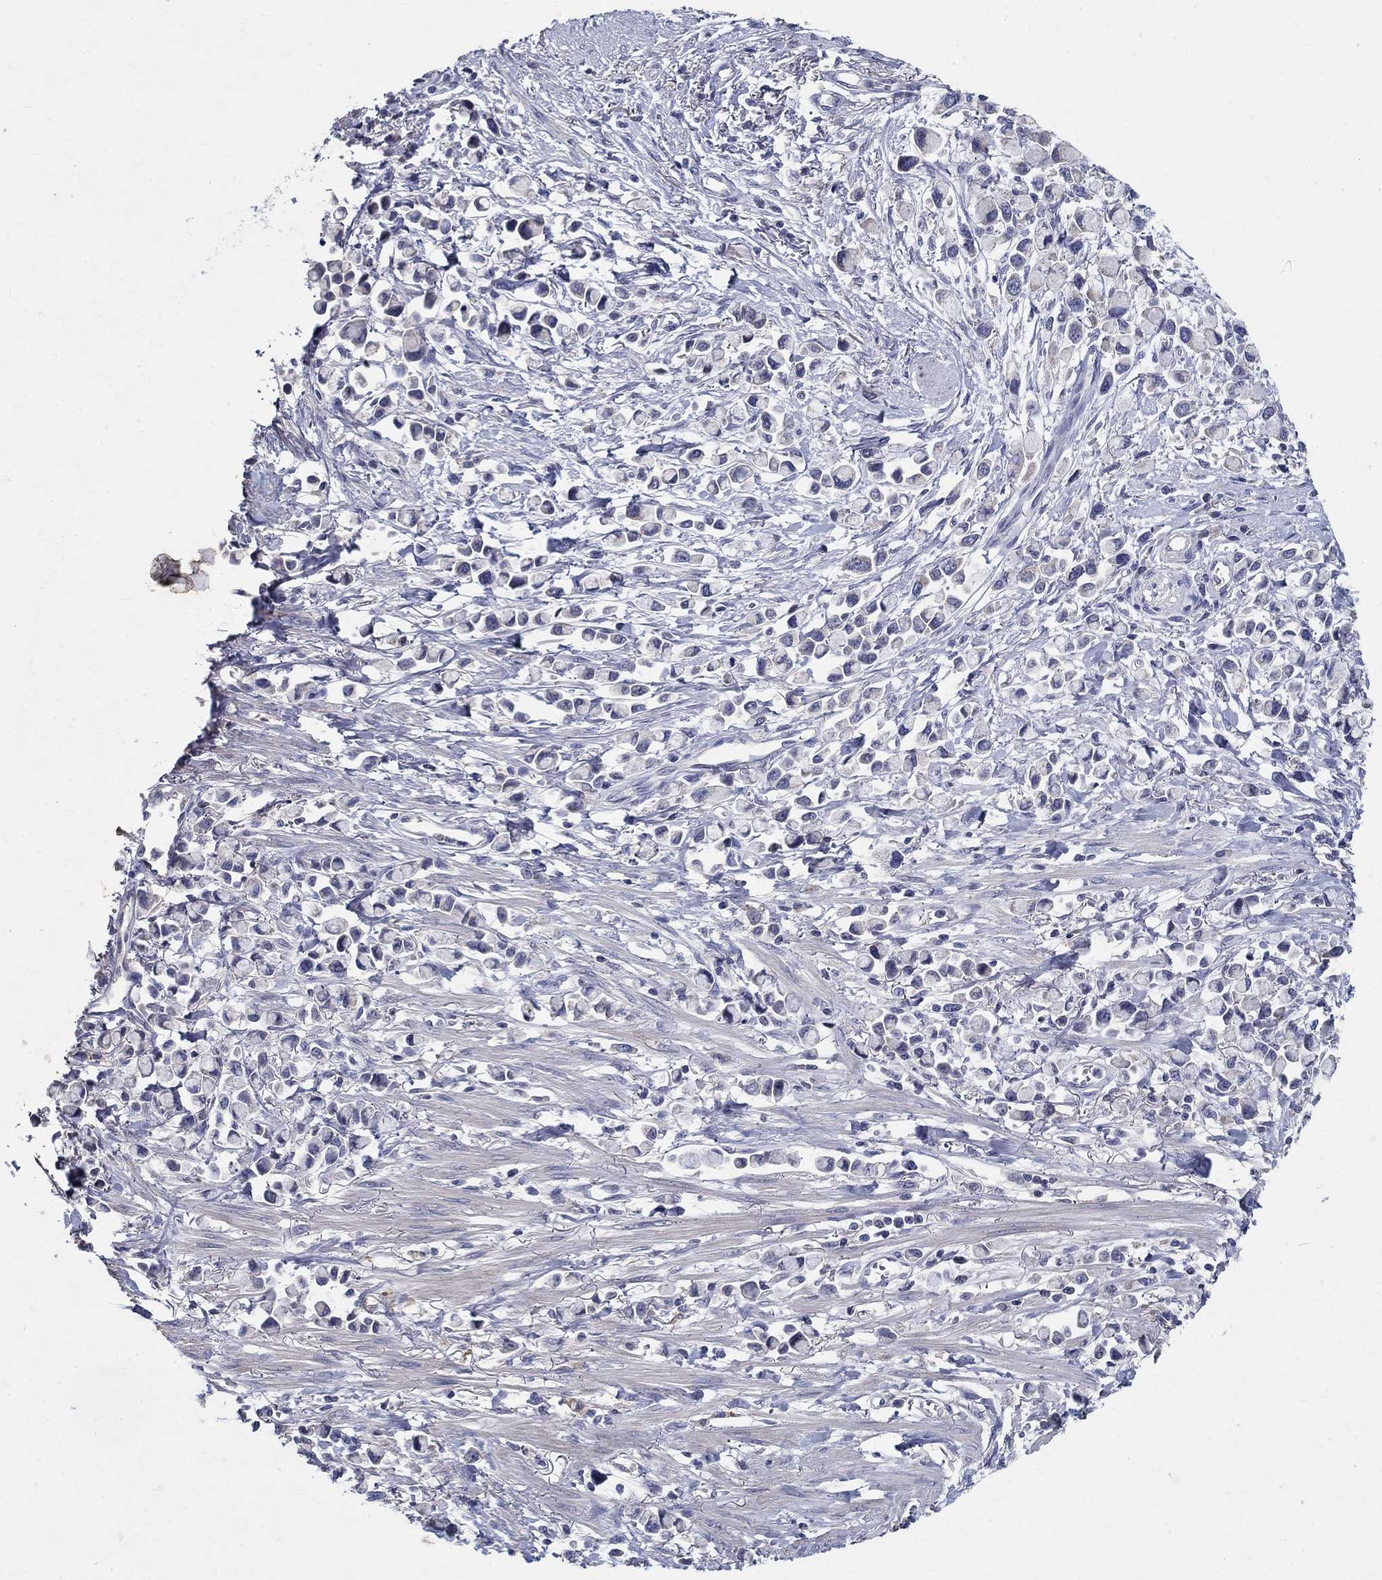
{"staining": {"intensity": "negative", "quantity": "none", "location": "none"}, "tissue": "stomach cancer", "cell_type": "Tumor cells", "image_type": "cancer", "snomed": [{"axis": "morphology", "description": "Adenocarcinoma, NOS"}, {"axis": "topography", "description": "Stomach"}], "caption": "Immunohistochemistry of stomach cancer demonstrates no positivity in tumor cells. (DAB IHC, high magnification).", "gene": "PROZ", "patient": {"sex": "female", "age": 81}}